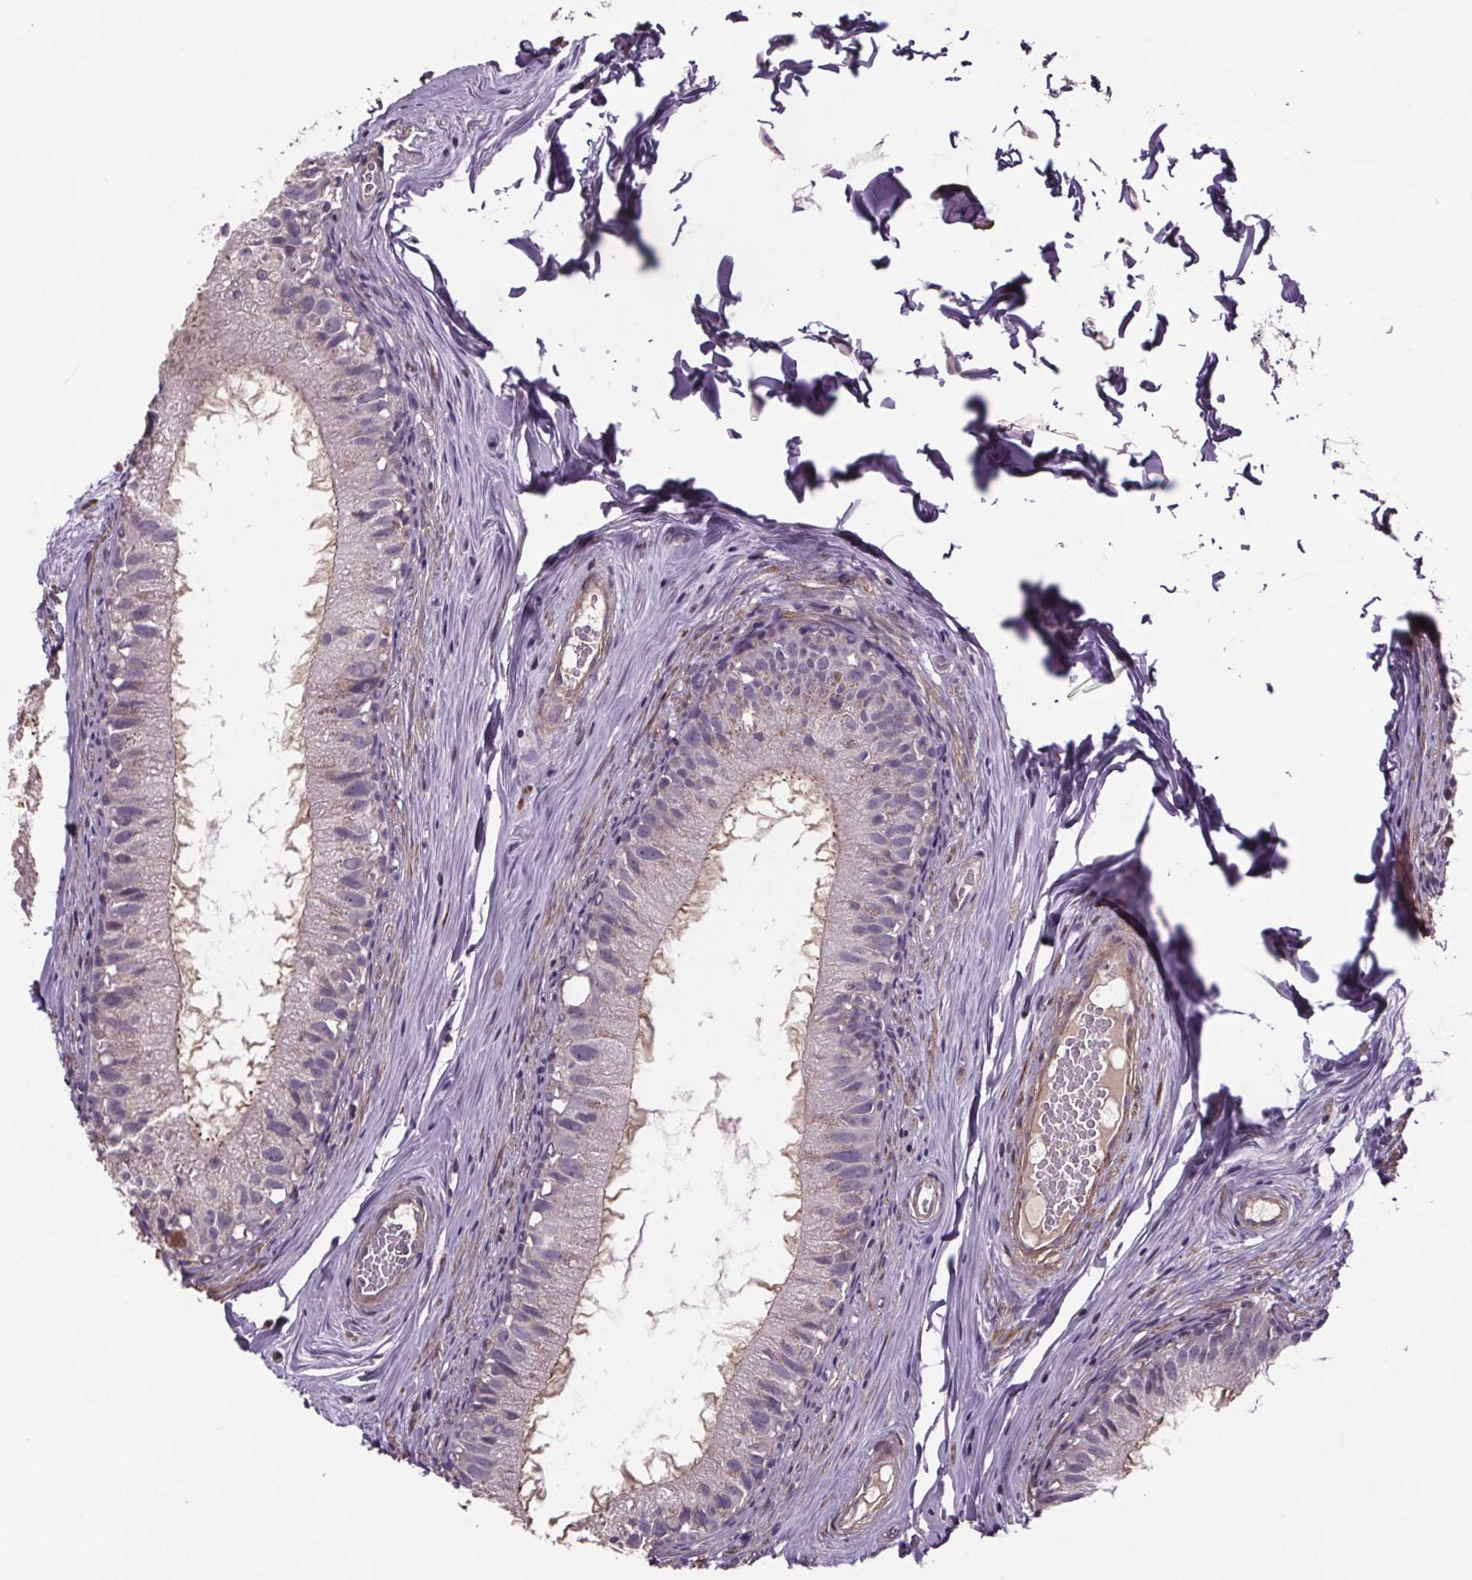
{"staining": {"intensity": "negative", "quantity": "none", "location": "none"}, "tissue": "epididymis", "cell_type": "Glandular cells", "image_type": "normal", "snomed": [{"axis": "morphology", "description": "Normal tissue, NOS"}, {"axis": "topography", "description": "Epididymis"}], "caption": "IHC photomicrograph of normal epididymis stained for a protein (brown), which demonstrates no positivity in glandular cells. (Brightfield microscopy of DAB (3,3'-diaminobenzidine) IHC at high magnification).", "gene": "CLN3", "patient": {"sex": "male", "age": 45}}